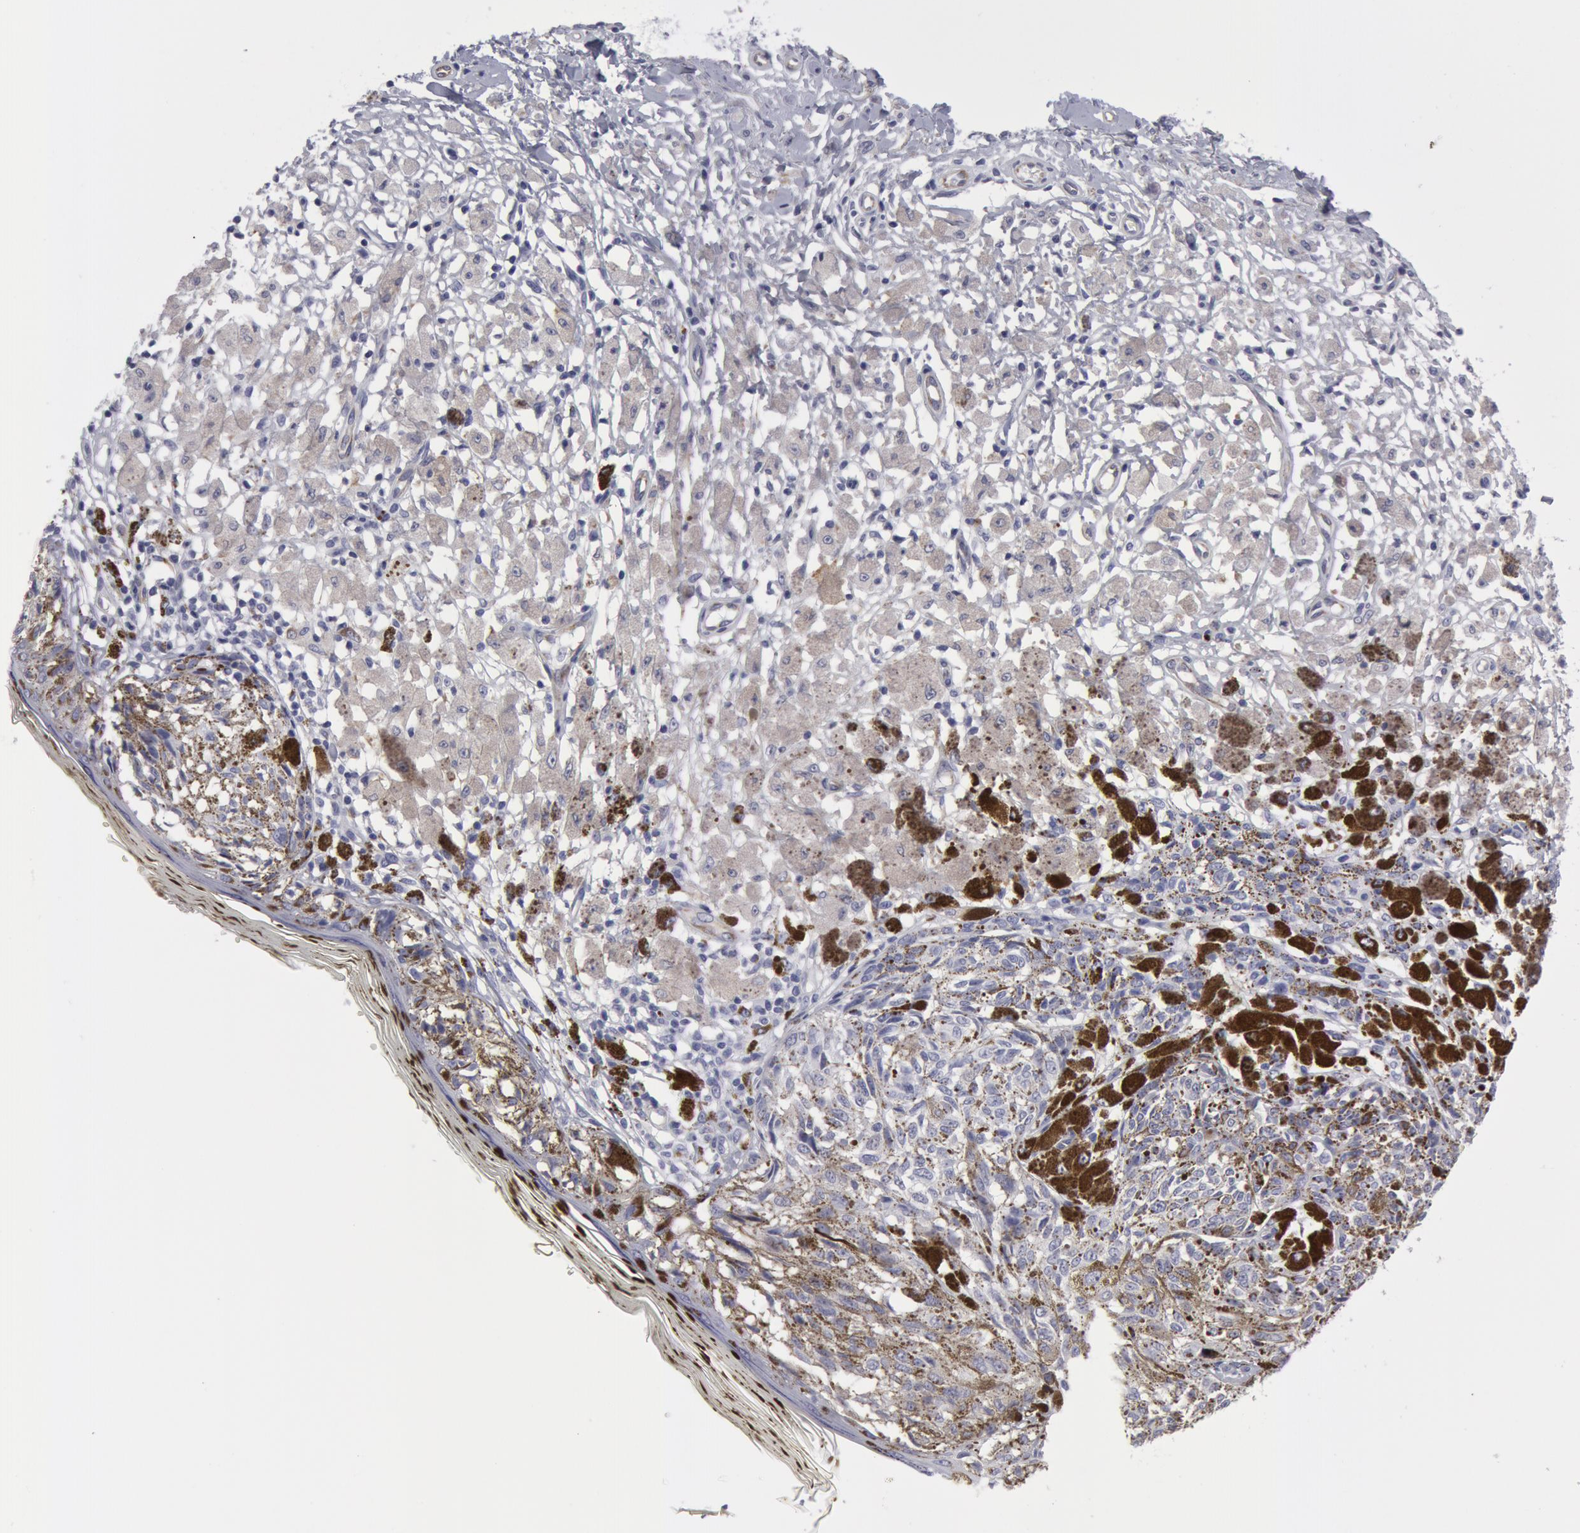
{"staining": {"intensity": "negative", "quantity": "none", "location": "none"}, "tissue": "melanoma", "cell_type": "Tumor cells", "image_type": "cancer", "snomed": [{"axis": "morphology", "description": "Malignant melanoma, NOS"}, {"axis": "topography", "description": "Skin"}], "caption": "This photomicrograph is of melanoma stained with IHC to label a protein in brown with the nuclei are counter-stained blue. There is no positivity in tumor cells.", "gene": "SMC1B", "patient": {"sex": "male", "age": 88}}